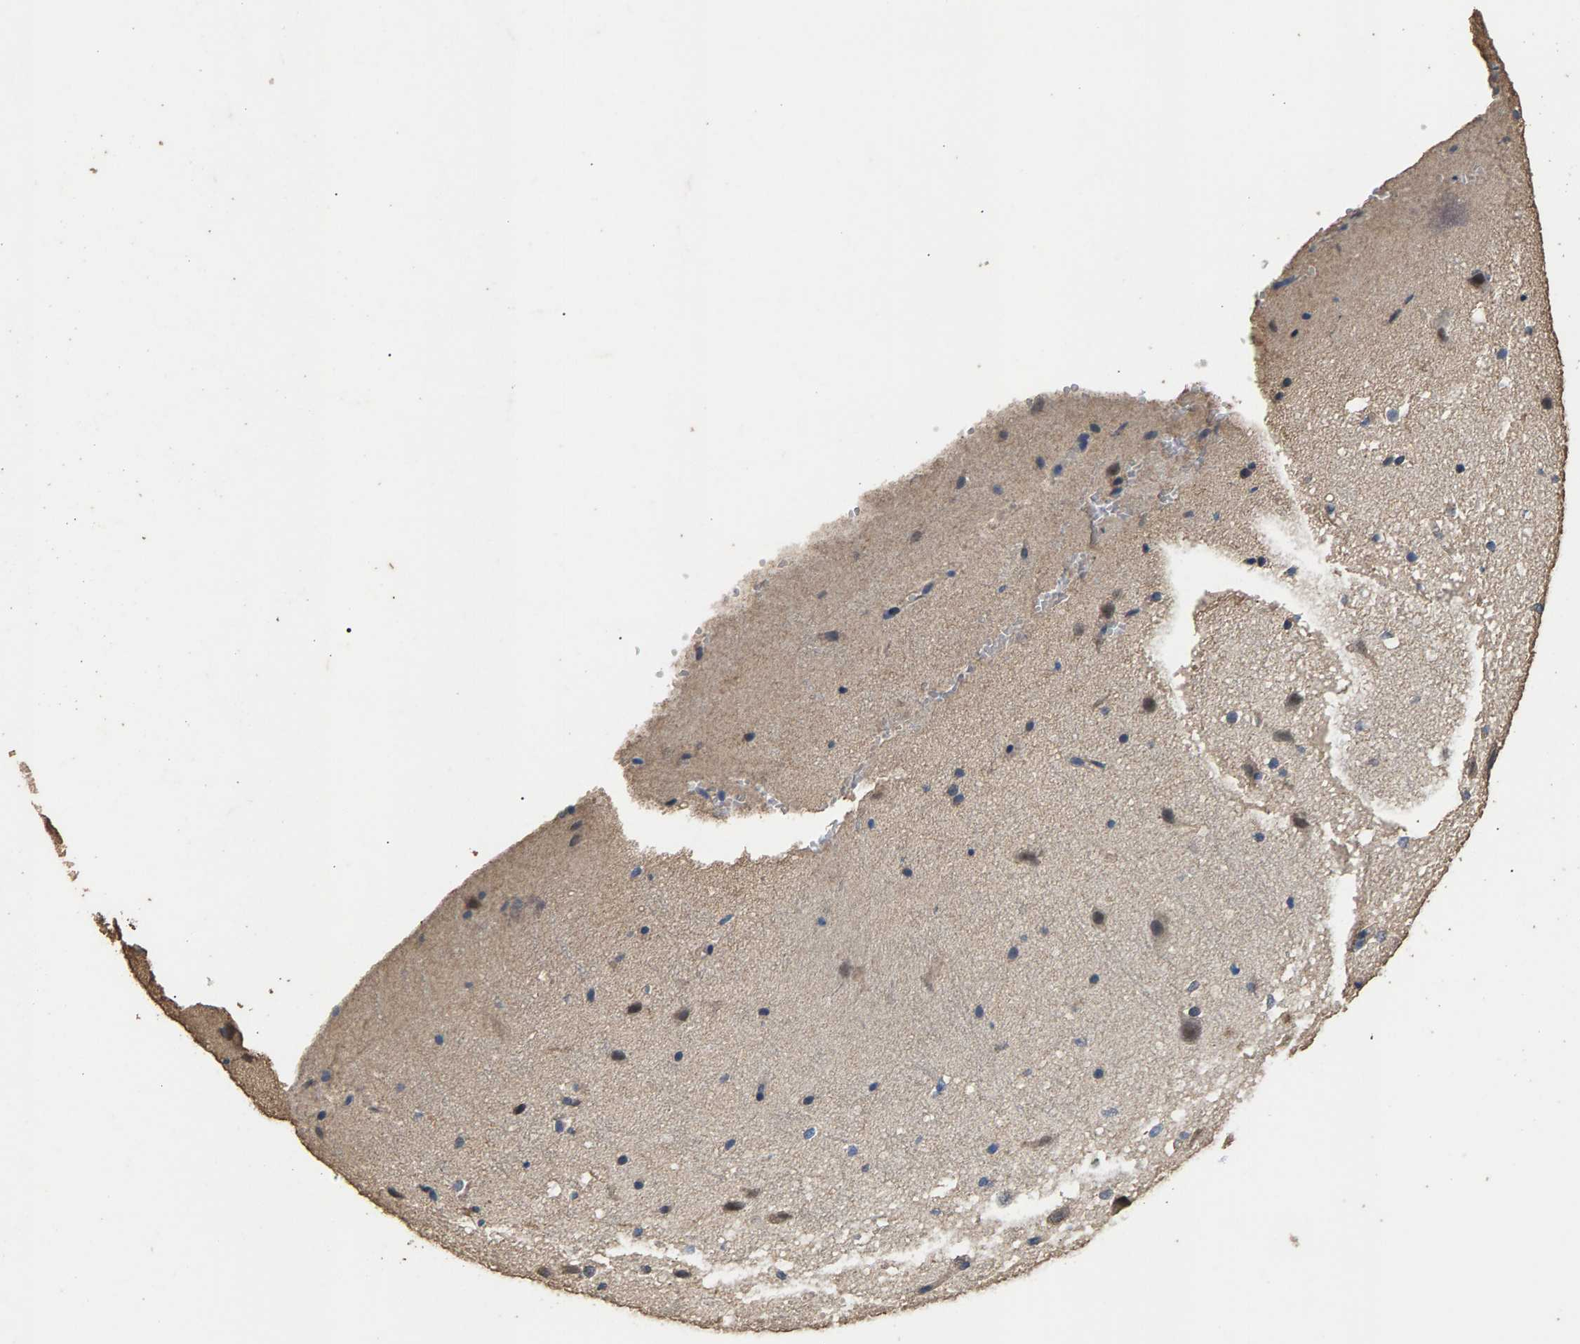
{"staining": {"intensity": "weak", "quantity": ">75%", "location": "cytoplasmic/membranous"}, "tissue": "cerebral cortex", "cell_type": "Endothelial cells", "image_type": "normal", "snomed": [{"axis": "morphology", "description": "Normal tissue, NOS"}, {"axis": "morphology", "description": "Developmental malformation"}, {"axis": "topography", "description": "Cerebral cortex"}], "caption": "Endothelial cells display low levels of weak cytoplasmic/membranous expression in approximately >75% of cells in unremarkable cerebral cortex.", "gene": "HTRA3", "patient": {"sex": "female", "age": 30}}